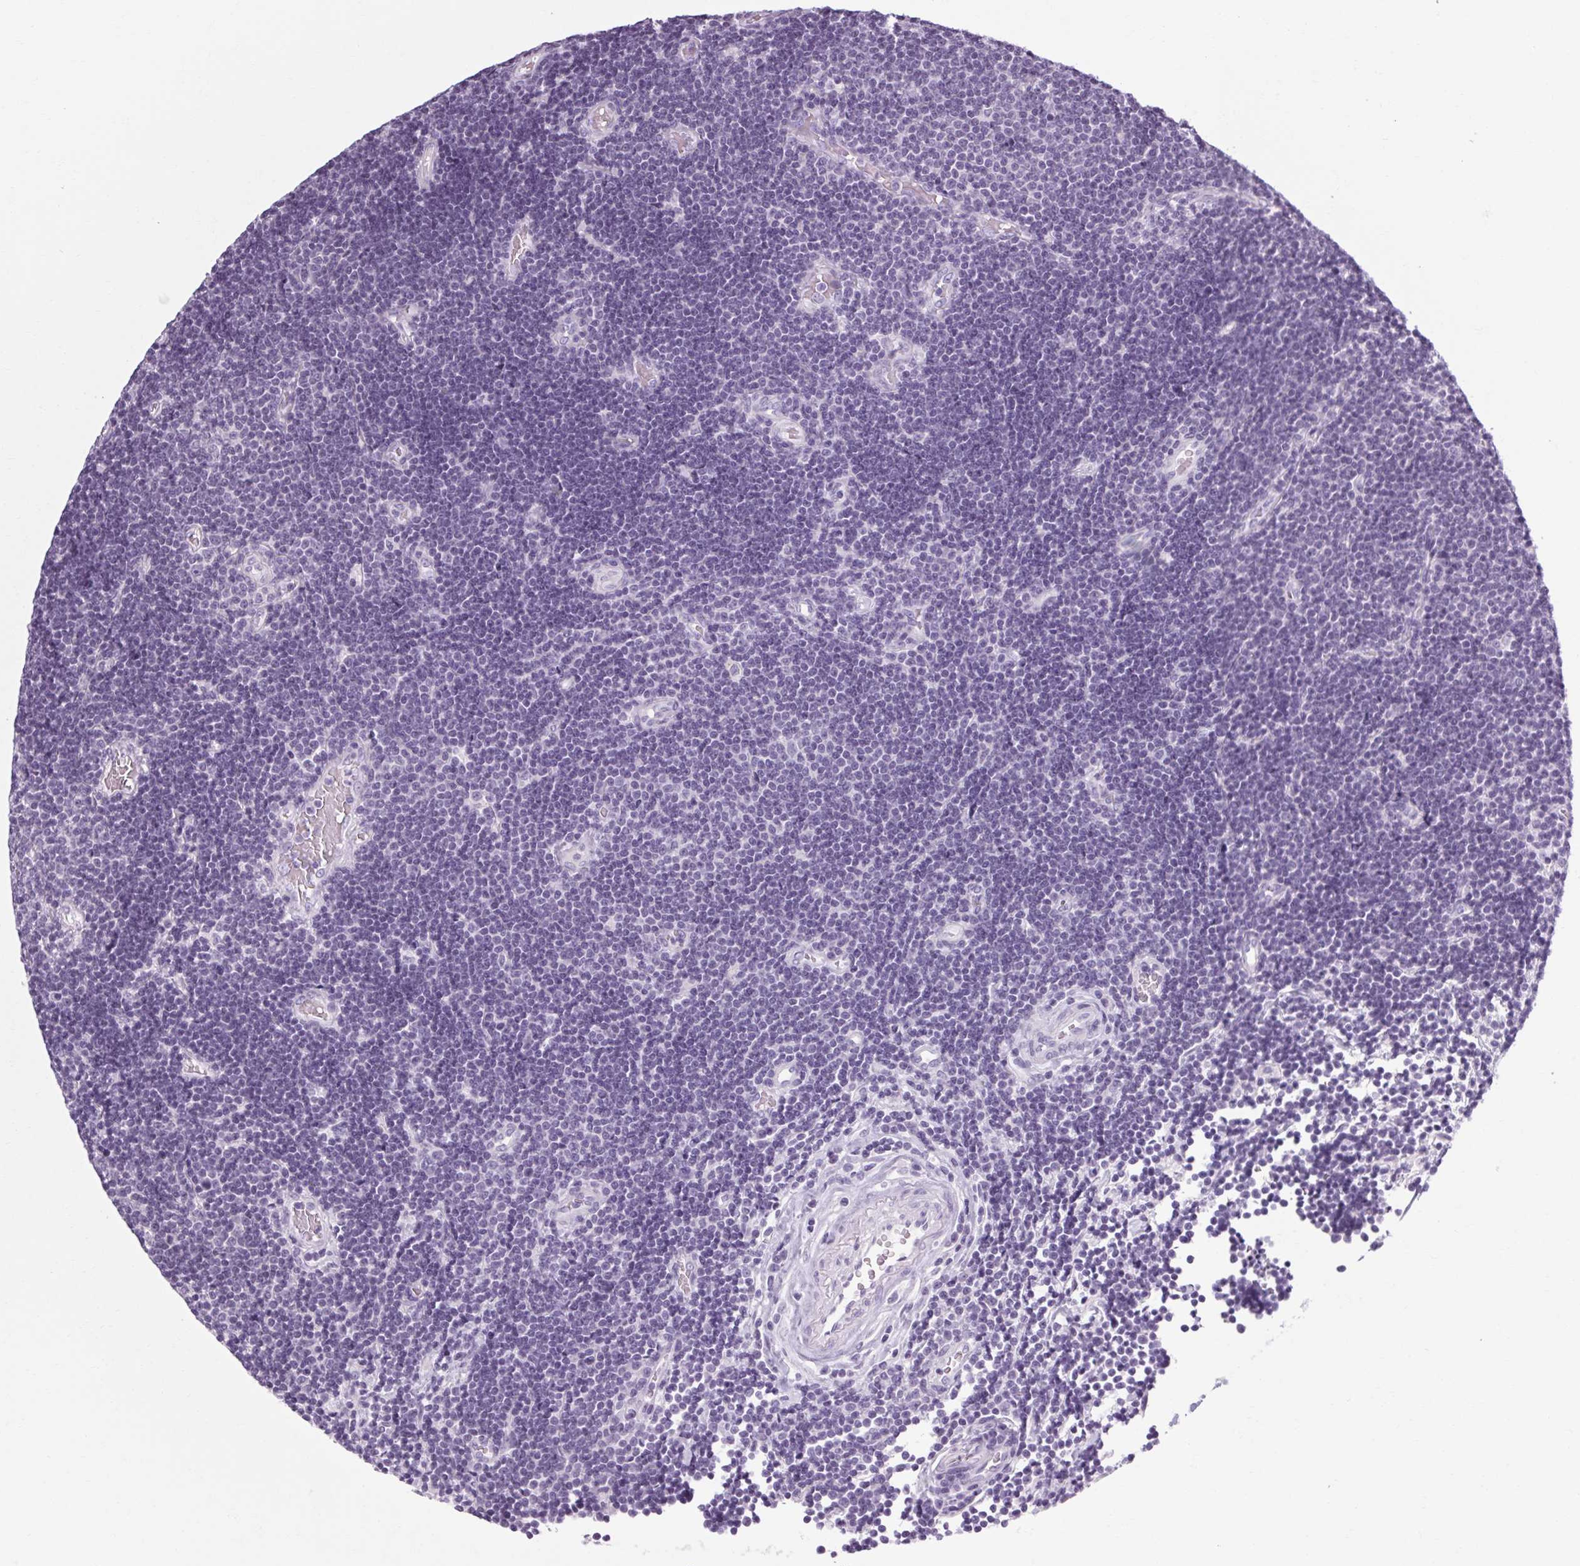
{"staining": {"intensity": "negative", "quantity": "none", "location": "none"}, "tissue": "lymphoma", "cell_type": "Tumor cells", "image_type": "cancer", "snomed": [{"axis": "morphology", "description": "Malignant lymphoma, non-Hodgkin's type, Low grade"}, {"axis": "topography", "description": "Brain"}], "caption": "High magnification brightfield microscopy of lymphoma stained with DAB (brown) and counterstained with hematoxylin (blue): tumor cells show no significant positivity.", "gene": "POMC", "patient": {"sex": "female", "age": 66}}